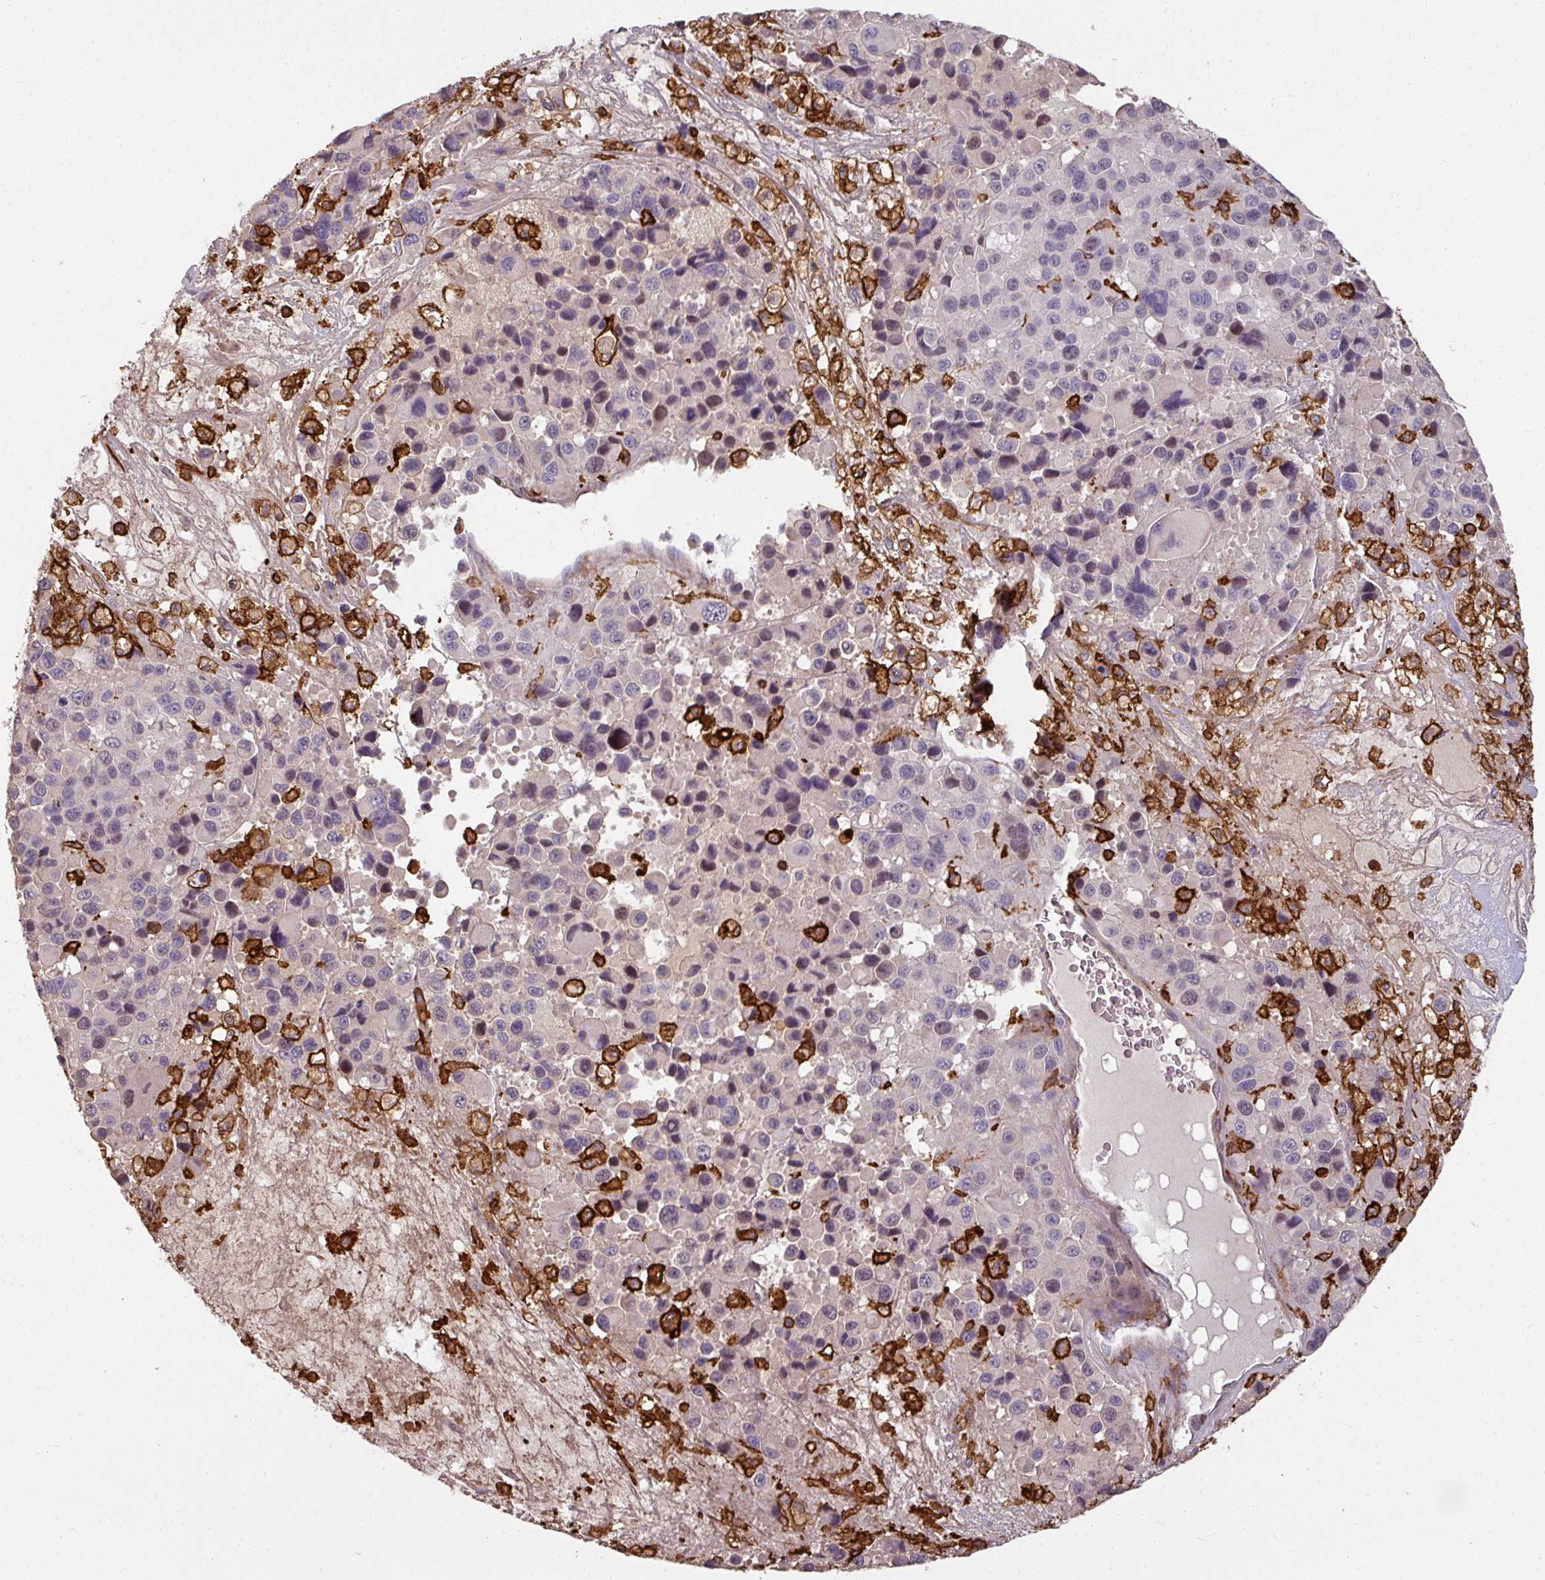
{"staining": {"intensity": "negative", "quantity": "none", "location": "none"}, "tissue": "melanoma", "cell_type": "Tumor cells", "image_type": "cancer", "snomed": [{"axis": "morphology", "description": "Malignant melanoma, Metastatic site"}, {"axis": "topography", "description": "Lymph node"}], "caption": "DAB (3,3'-diaminobenzidine) immunohistochemical staining of malignant melanoma (metastatic site) shows no significant positivity in tumor cells. (DAB immunohistochemistry (IHC) with hematoxylin counter stain).", "gene": "OLFML2B", "patient": {"sex": "female", "age": 65}}